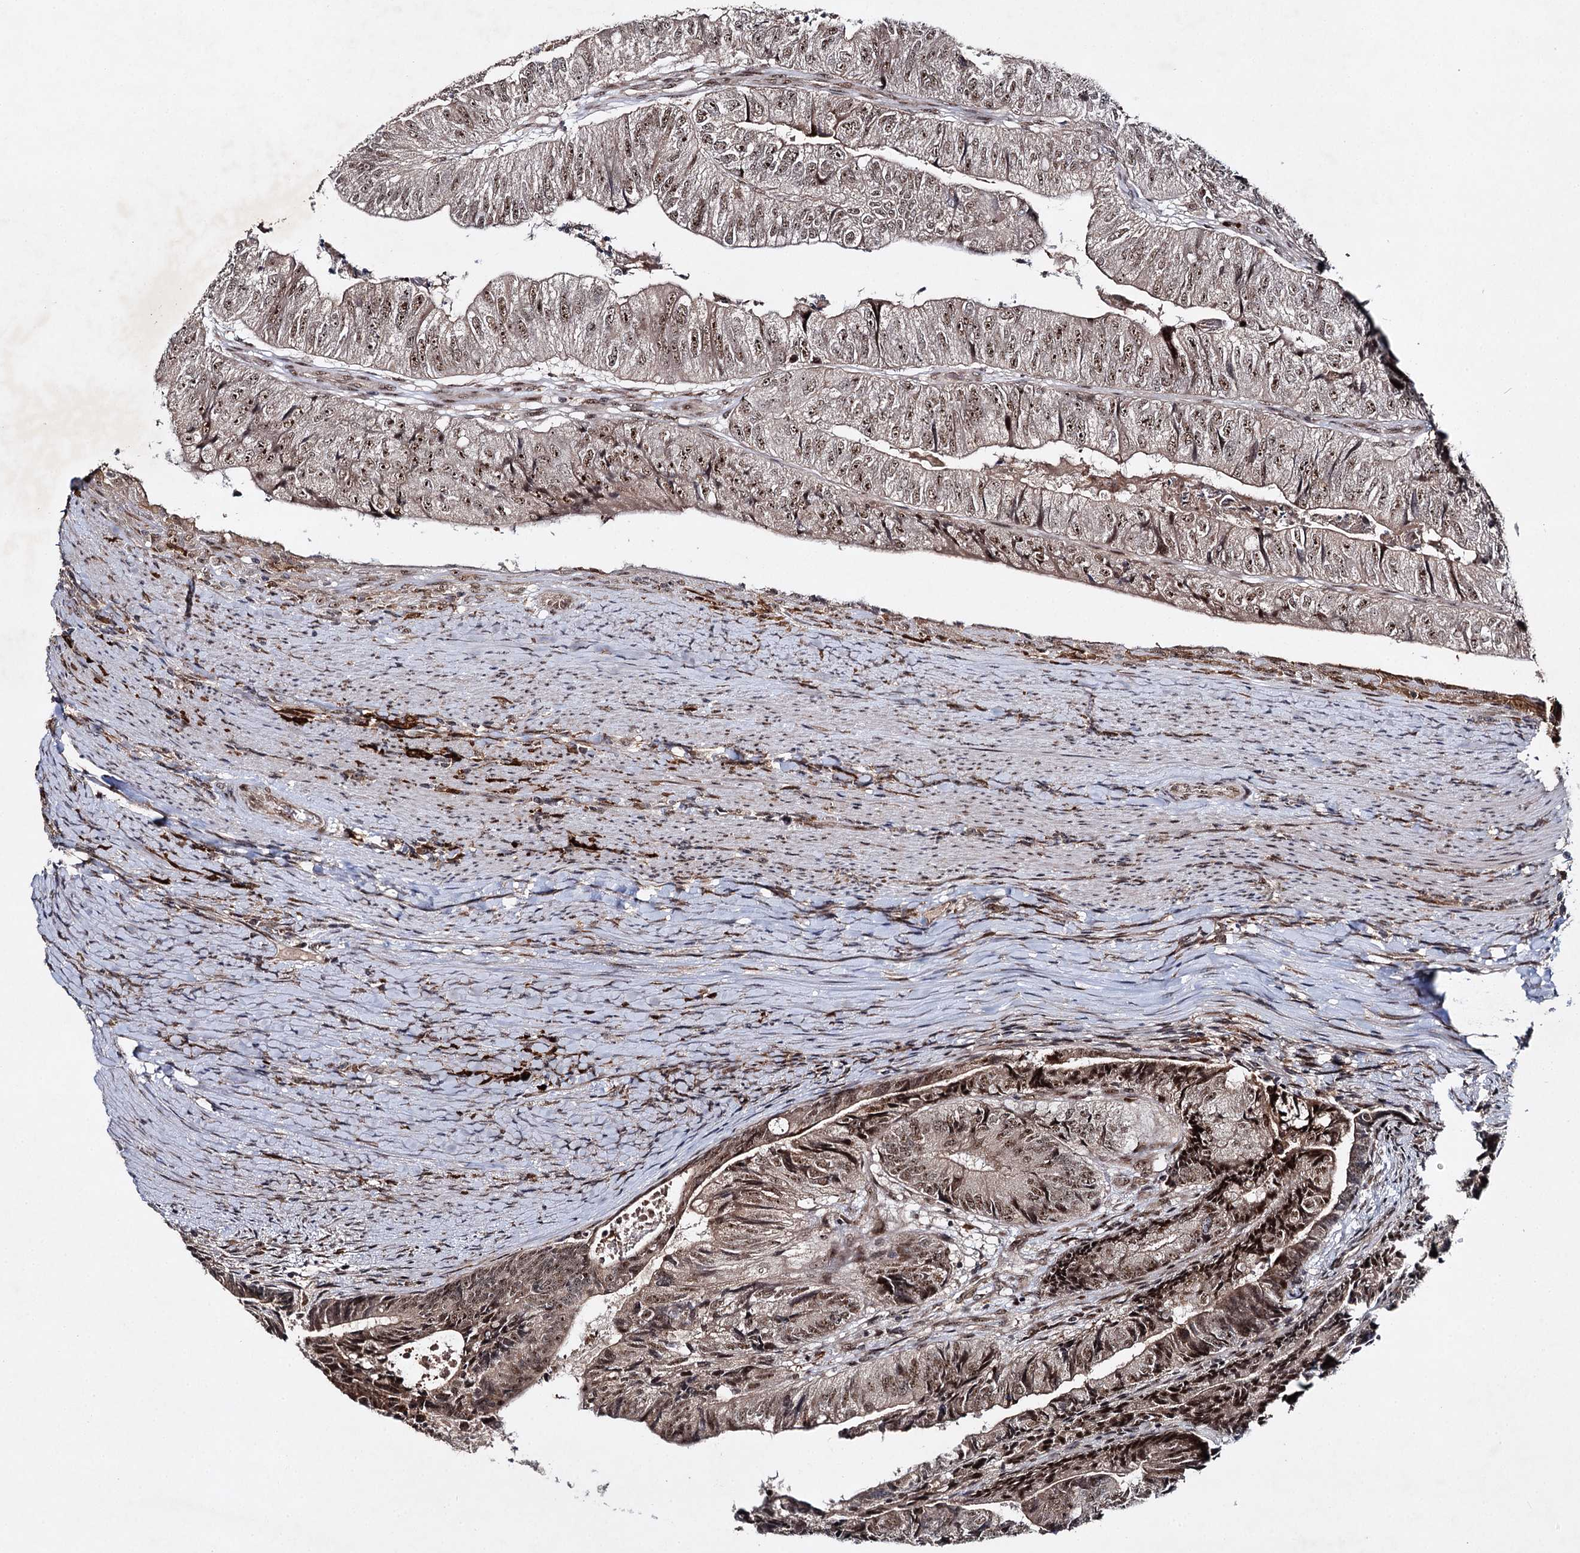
{"staining": {"intensity": "moderate", "quantity": ">75%", "location": "nuclear"}, "tissue": "colorectal cancer", "cell_type": "Tumor cells", "image_type": "cancer", "snomed": [{"axis": "morphology", "description": "Adenocarcinoma, NOS"}, {"axis": "topography", "description": "Colon"}], "caption": "Immunohistochemistry (DAB (3,3'-diaminobenzidine)) staining of human adenocarcinoma (colorectal) exhibits moderate nuclear protein expression in approximately >75% of tumor cells.", "gene": "BUD13", "patient": {"sex": "female", "age": 67}}